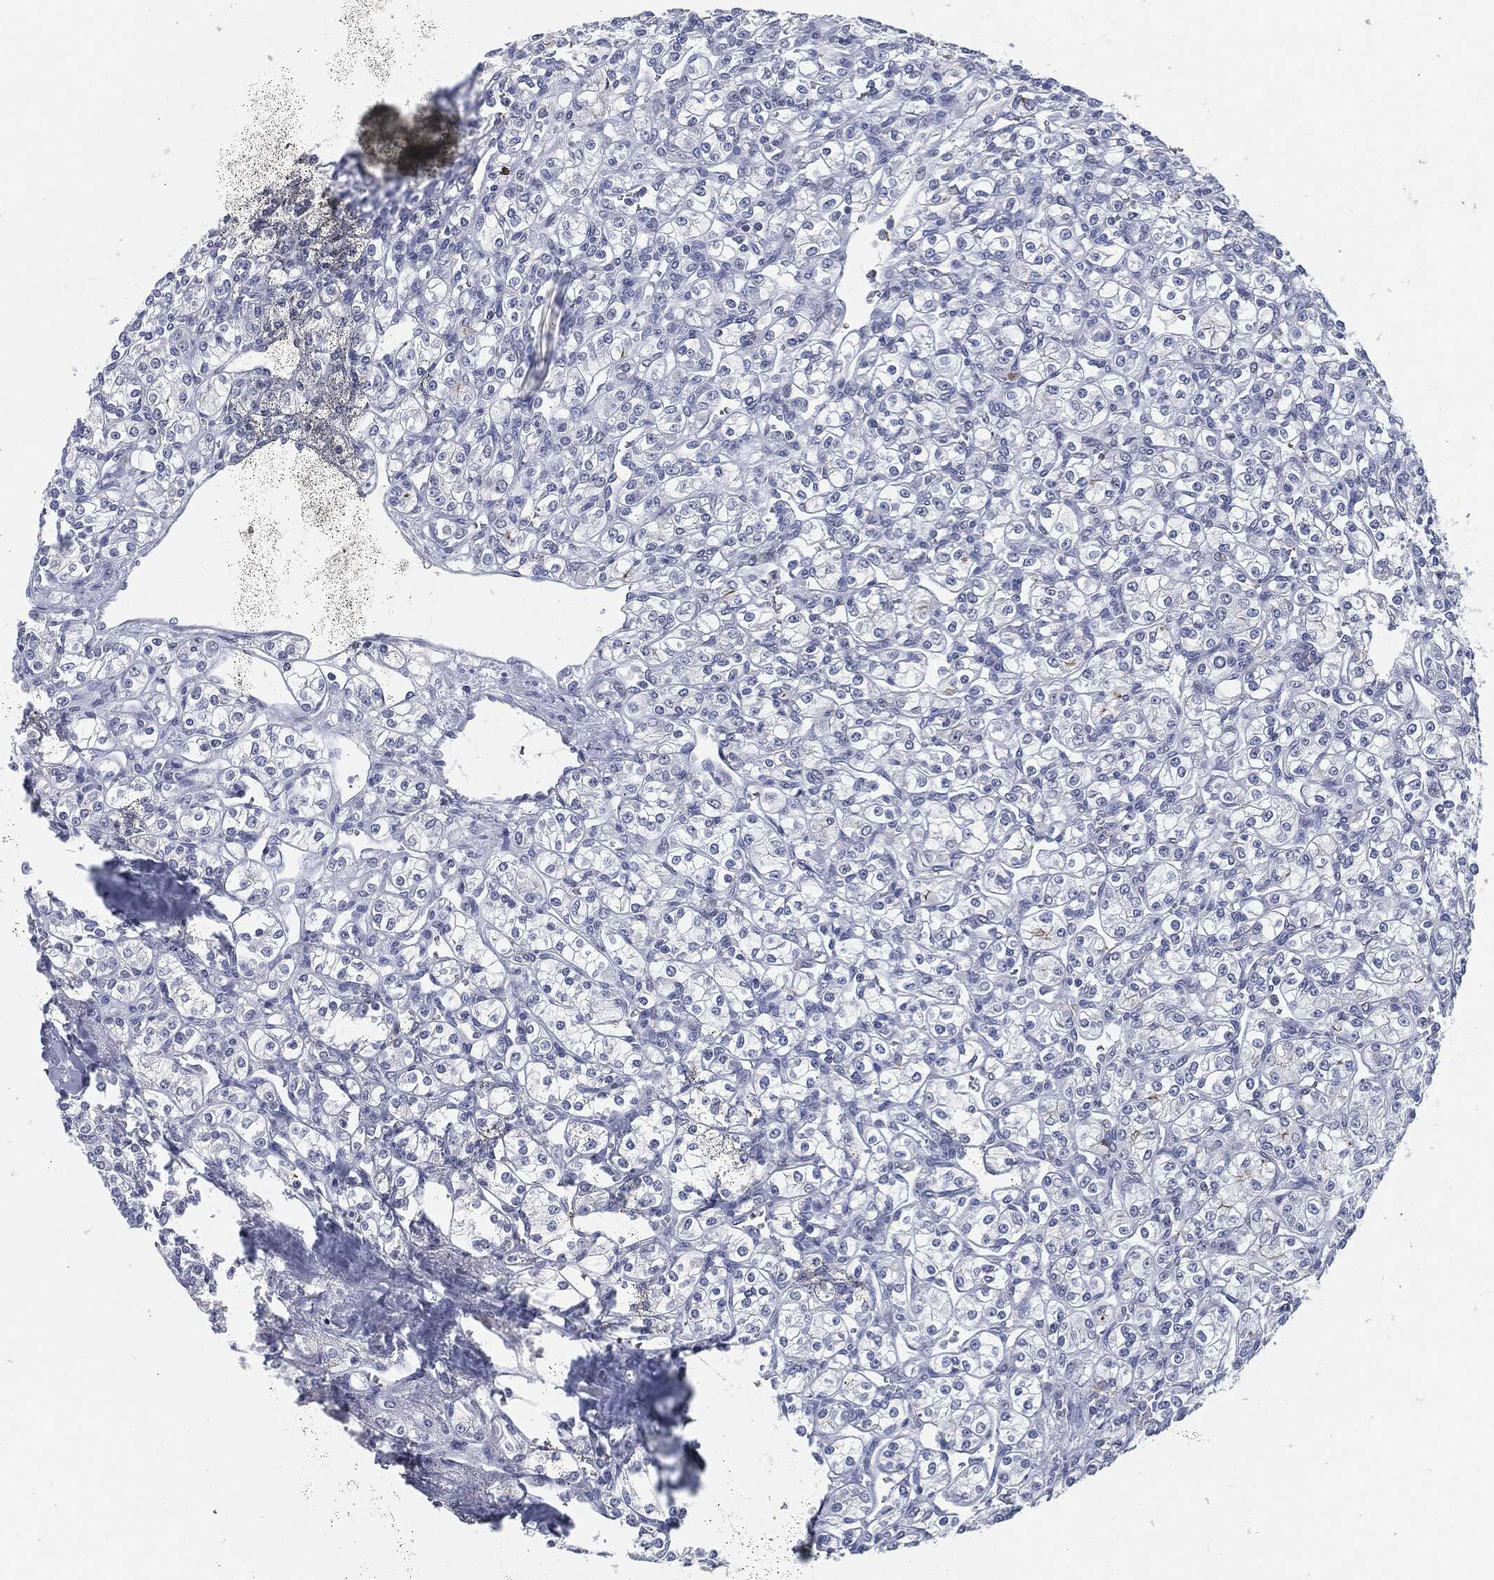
{"staining": {"intensity": "negative", "quantity": "none", "location": "none"}, "tissue": "renal cancer", "cell_type": "Tumor cells", "image_type": "cancer", "snomed": [{"axis": "morphology", "description": "Adenocarcinoma, NOS"}, {"axis": "topography", "description": "Kidney"}], "caption": "High magnification brightfield microscopy of renal cancer (adenocarcinoma) stained with DAB (3,3'-diaminobenzidine) (brown) and counterstained with hematoxylin (blue): tumor cells show no significant expression.", "gene": "PROM1", "patient": {"sex": "male", "age": 77}}